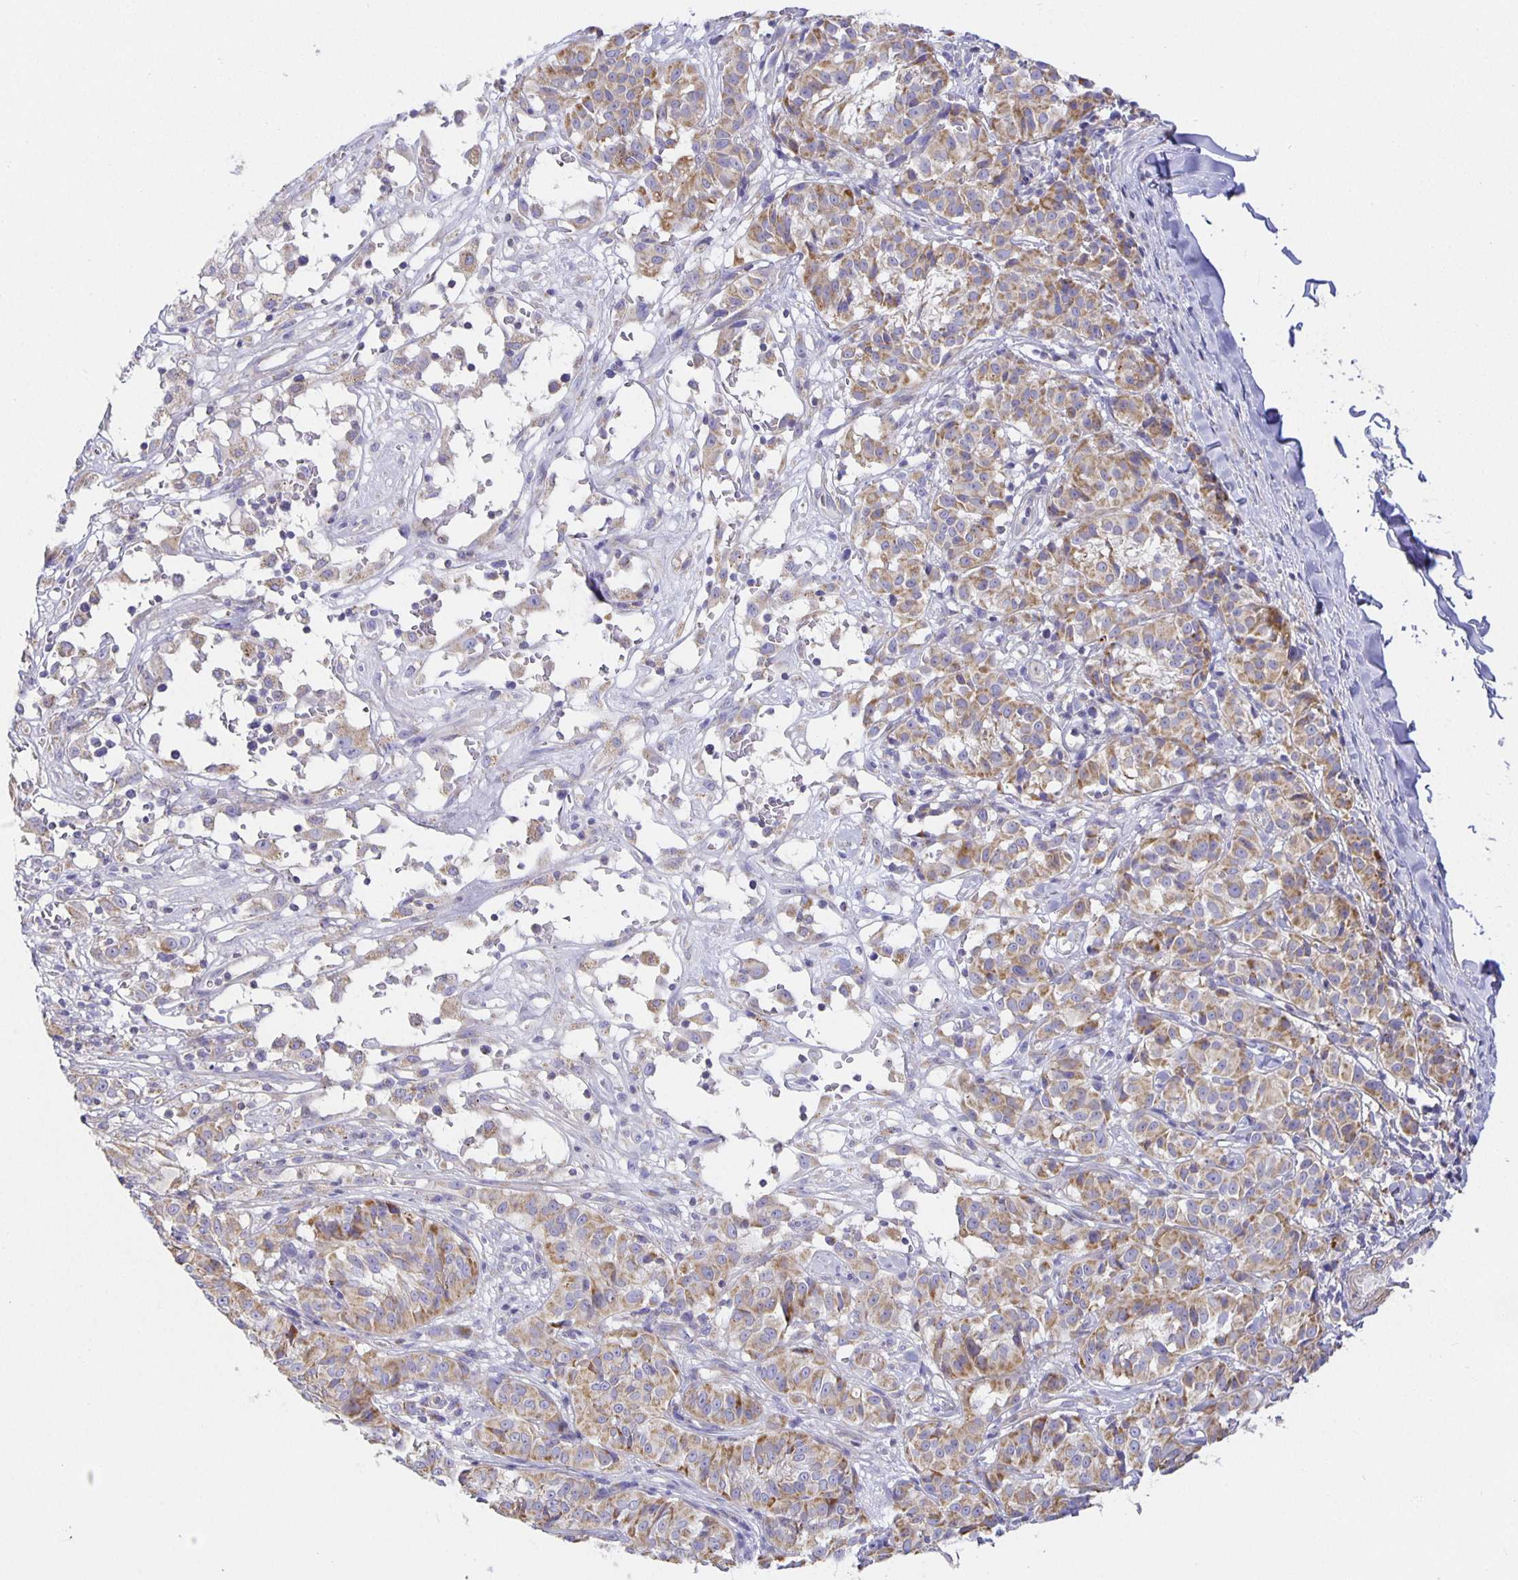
{"staining": {"intensity": "moderate", "quantity": ">75%", "location": "cytoplasmic/membranous"}, "tissue": "melanoma", "cell_type": "Tumor cells", "image_type": "cancer", "snomed": [{"axis": "morphology", "description": "Malignant melanoma, NOS"}, {"axis": "topography", "description": "Skin"}], "caption": "Malignant melanoma stained with a protein marker exhibits moderate staining in tumor cells.", "gene": "FLRT3", "patient": {"sex": "female", "age": 72}}